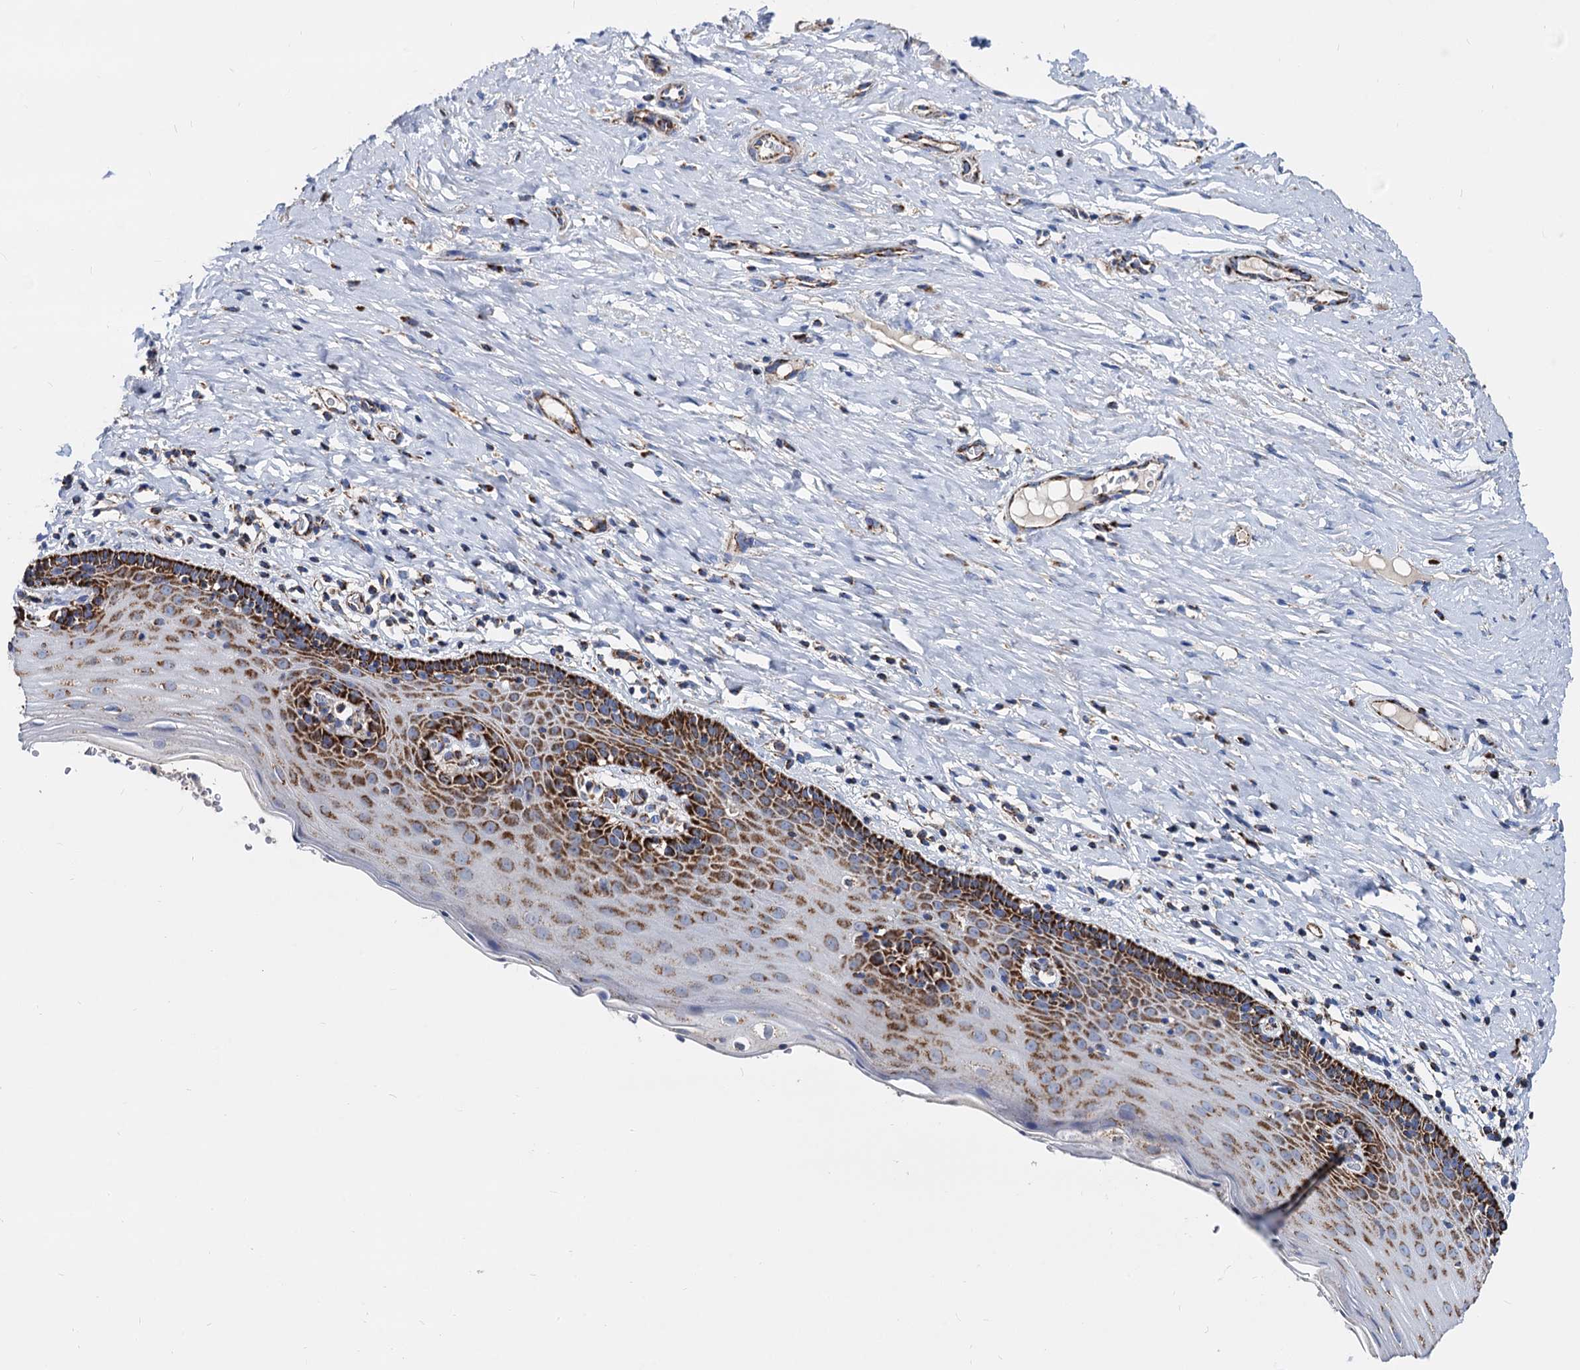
{"staining": {"intensity": "moderate", "quantity": ">75%", "location": "cytoplasmic/membranous"}, "tissue": "cervix", "cell_type": "Glandular cells", "image_type": "normal", "snomed": [{"axis": "morphology", "description": "Normal tissue, NOS"}, {"axis": "topography", "description": "Cervix"}], "caption": "Protein staining of unremarkable cervix reveals moderate cytoplasmic/membranous positivity in approximately >75% of glandular cells. The staining was performed using DAB (3,3'-diaminobenzidine), with brown indicating positive protein expression. Nuclei are stained blue with hematoxylin.", "gene": "TIMM10", "patient": {"sex": "female", "age": 42}}